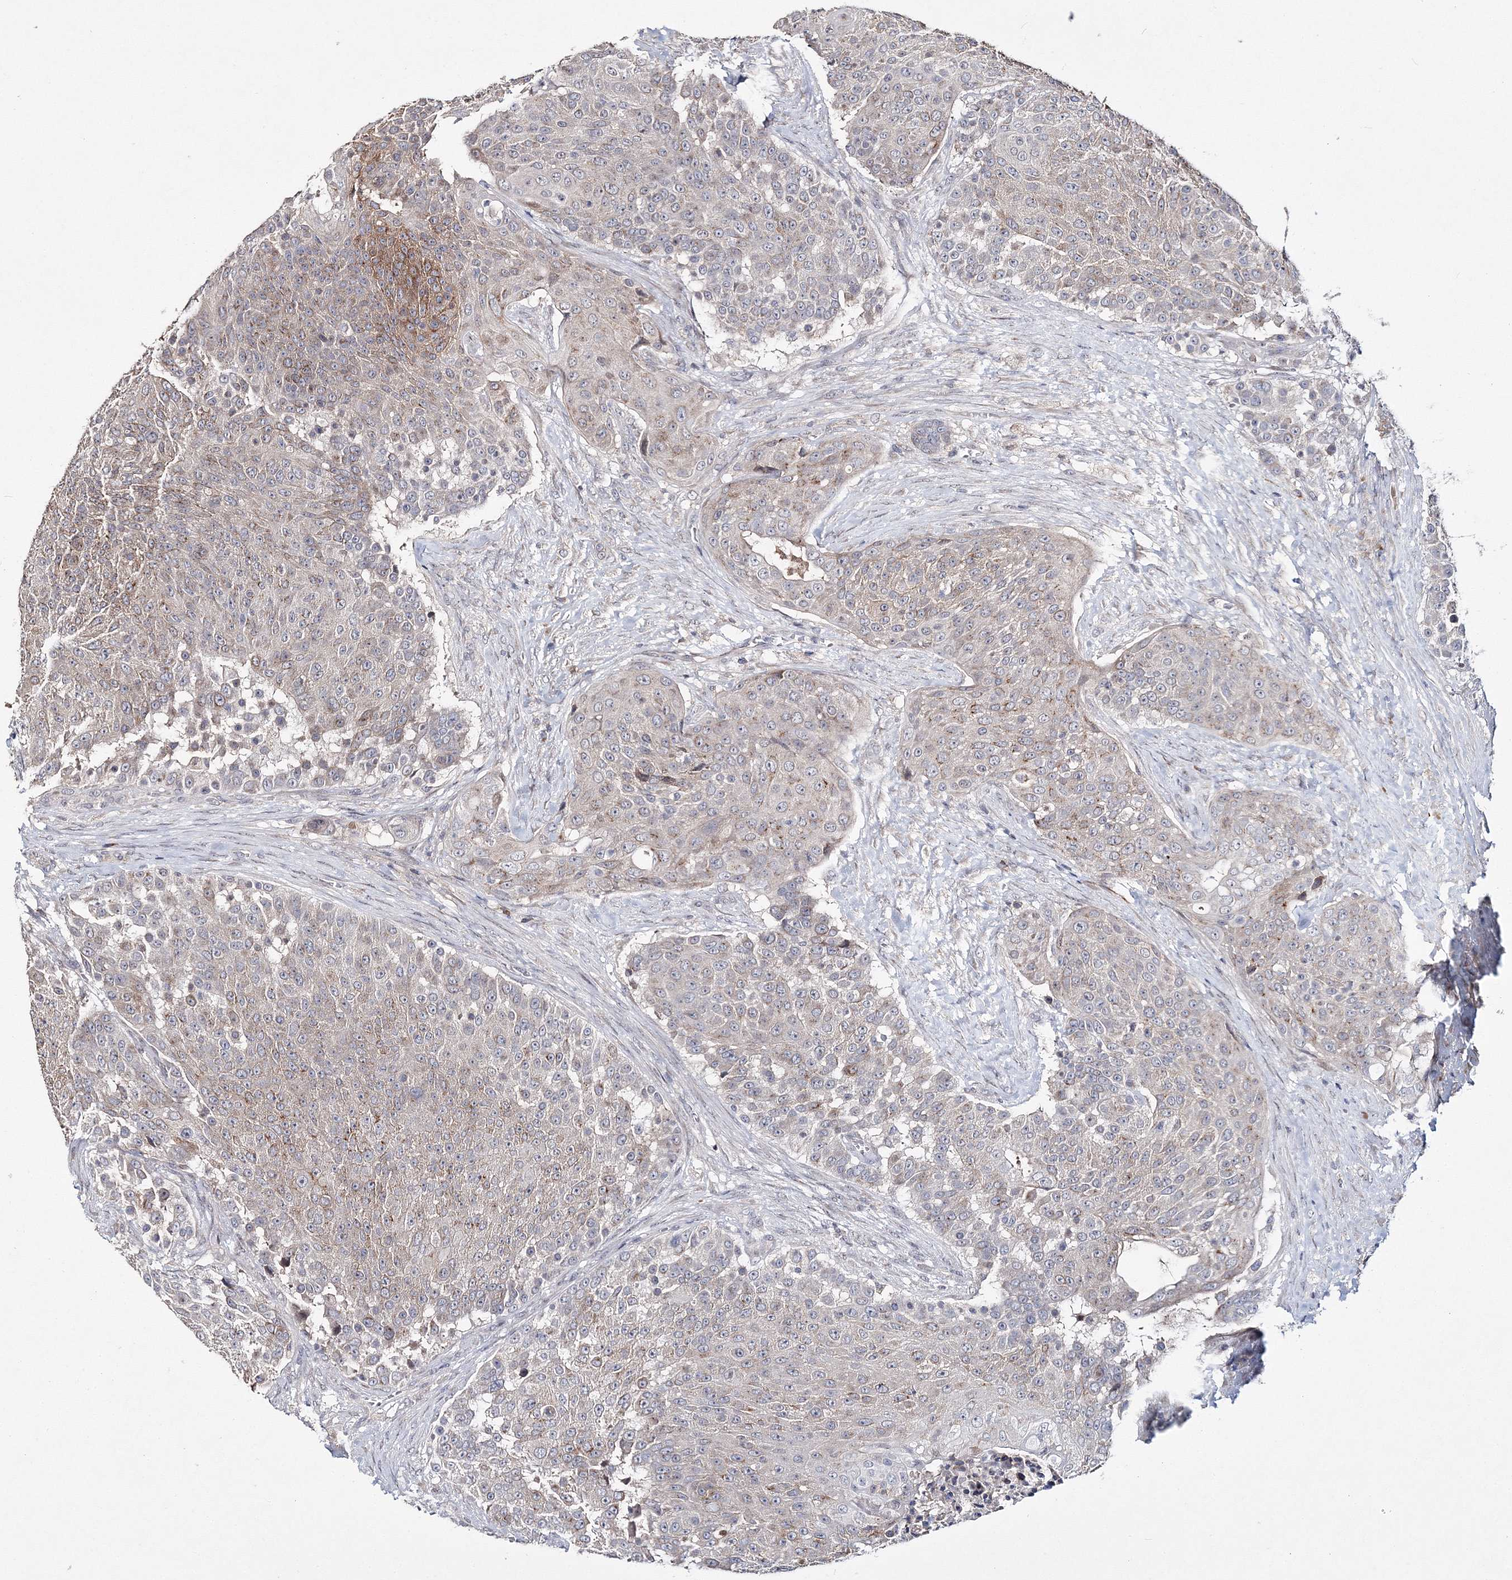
{"staining": {"intensity": "moderate", "quantity": "<25%", "location": "cytoplasmic/membranous"}, "tissue": "urothelial cancer", "cell_type": "Tumor cells", "image_type": "cancer", "snomed": [{"axis": "morphology", "description": "Urothelial carcinoma, High grade"}, {"axis": "topography", "description": "Urinary bladder"}], "caption": "Immunohistochemistry micrograph of high-grade urothelial carcinoma stained for a protein (brown), which demonstrates low levels of moderate cytoplasmic/membranous expression in approximately <25% of tumor cells.", "gene": "GJB5", "patient": {"sex": "female", "age": 63}}